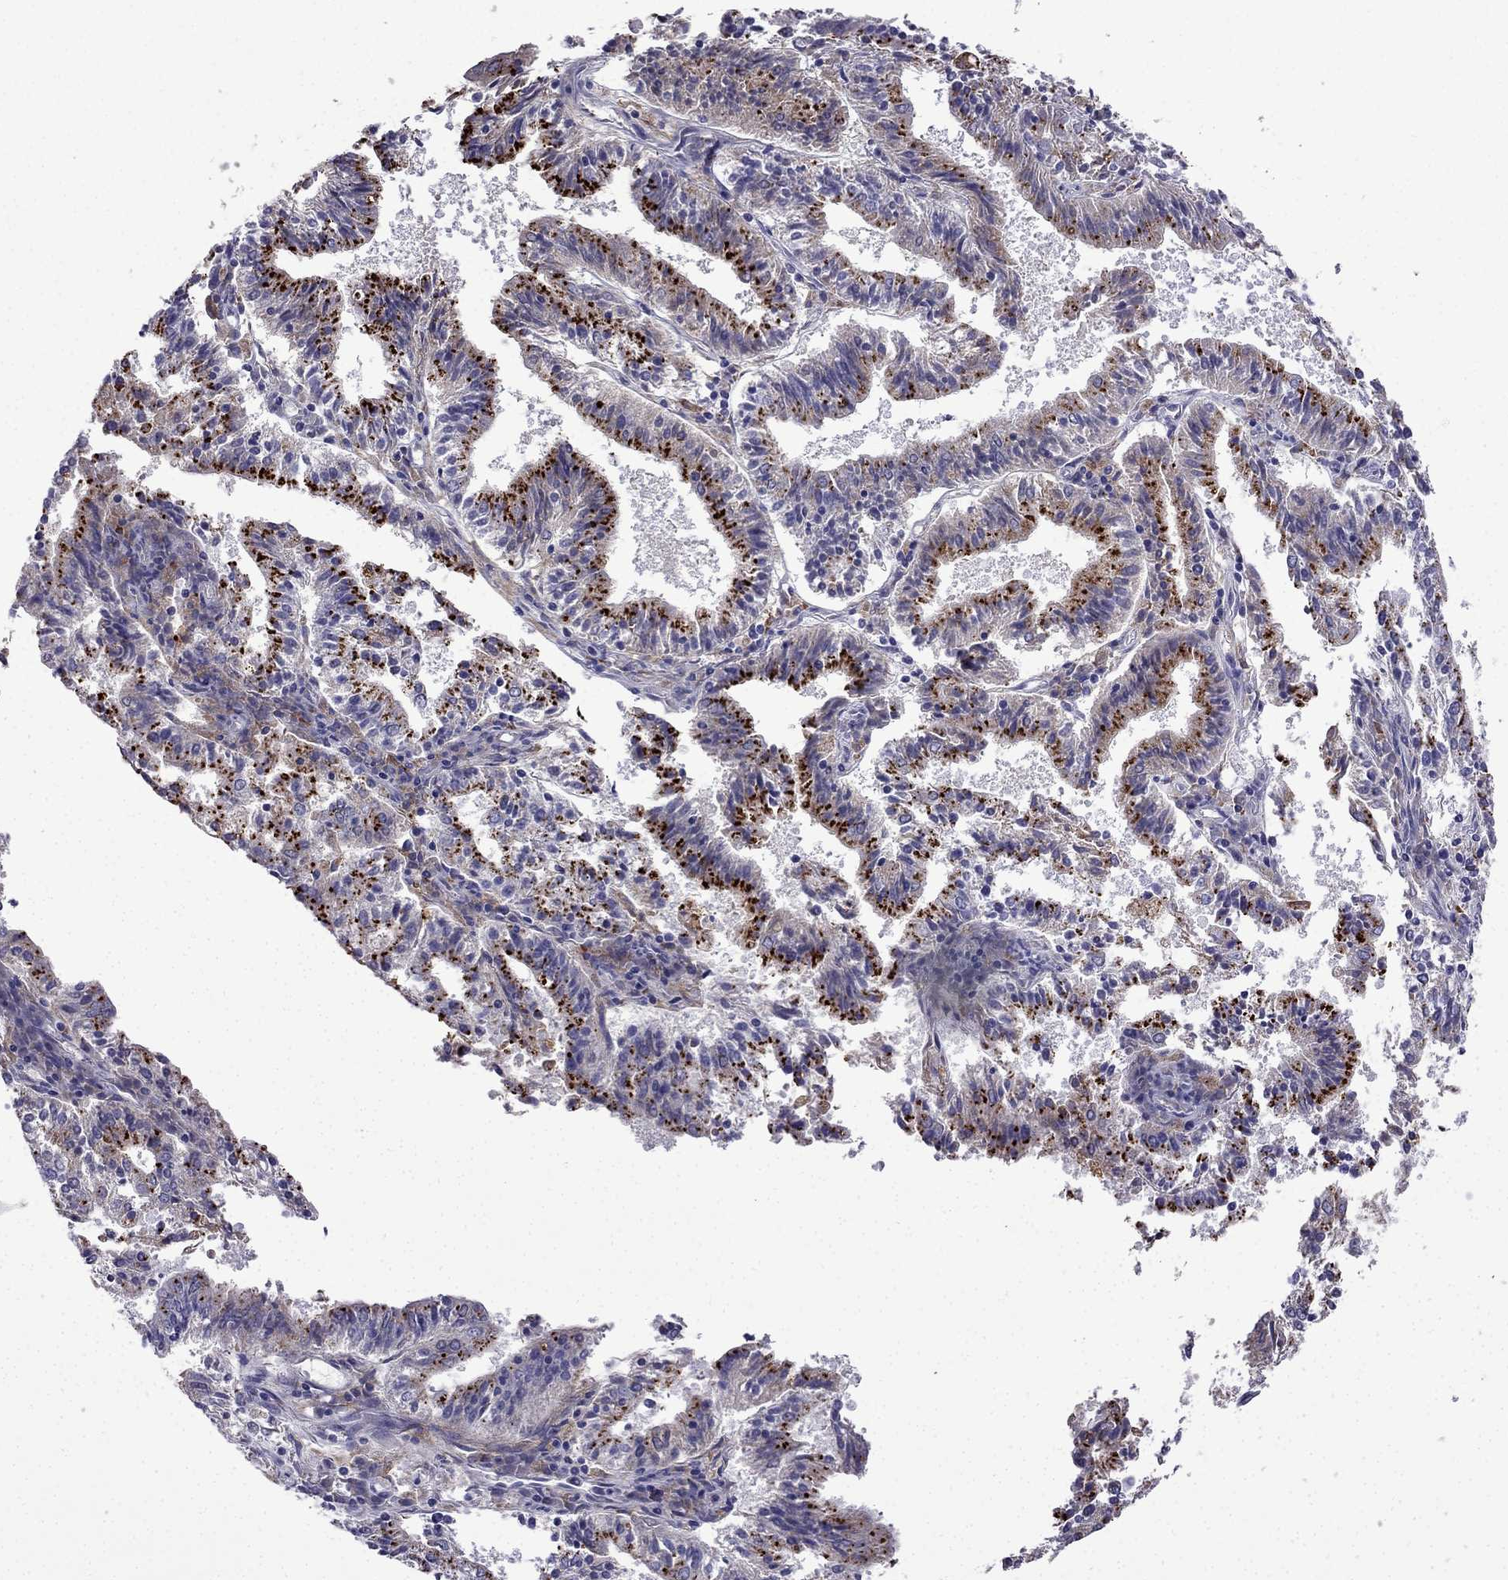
{"staining": {"intensity": "strong", "quantity": "25%-75%", "location": "cytoplasmic/membranous"}, "tissue": "endometrial cancer", "cell_type": "Tumor cells", "image_type": "cancer", "snomed": [{"axis": "morphology", "description": "Adenocarcinoma, NOS"}, {"axis": "topography", "description": "Endometrium"}], "caption": "Immunohistochemistry (IHC) image of neoplastic tissue: human adenocarcinoma (endometrial) stained using immunohistochemistry (IHC) shows high levels of strong protein expression localized specifically in the cytoplasmic/membranous of tumor cells, appearing as a cytoplasmic/membranous brown color.", "gene": "TSSK4", "patient": {"sex": "female", "age": 82}}